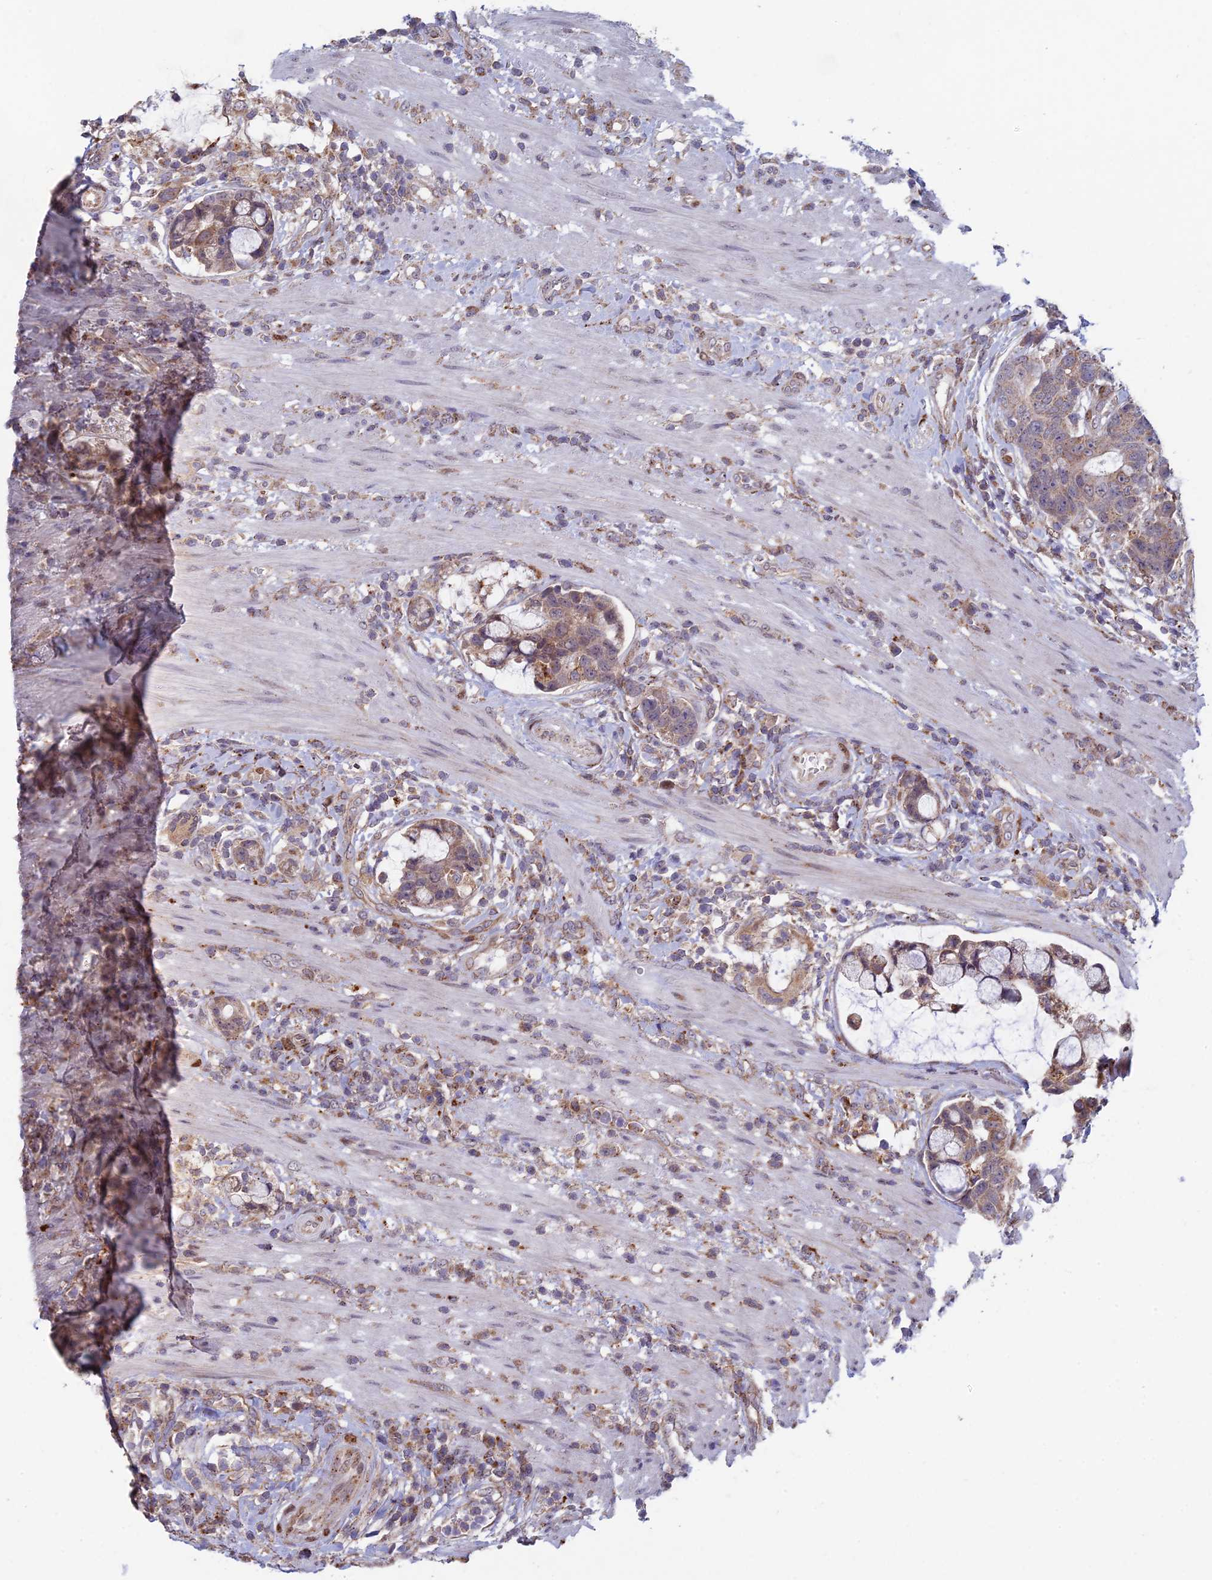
{"staining": {"intensity": "weak", "quantity": ">75%", "location": "cytoplasmic/membranous"}, "tissue": "colorectal cancer", "cell_type": "Tumor cells", "image_type": "cancer", "snomed": [{"axis": "morphology", "description": "Adenocarcinoma, NOS"}, {"axis": "topography", "description": "Colon"}], "caption": "Weak cytoplasmic/membranous protein positivity is identified in approximately >75% of tumor cells in colorectal adenocarcinoma. The protein of interest is shown in brown color, while the nuclei are stained blue.", "gene": "FOXS1", "patient": {"sex": "female", "age": 82}}